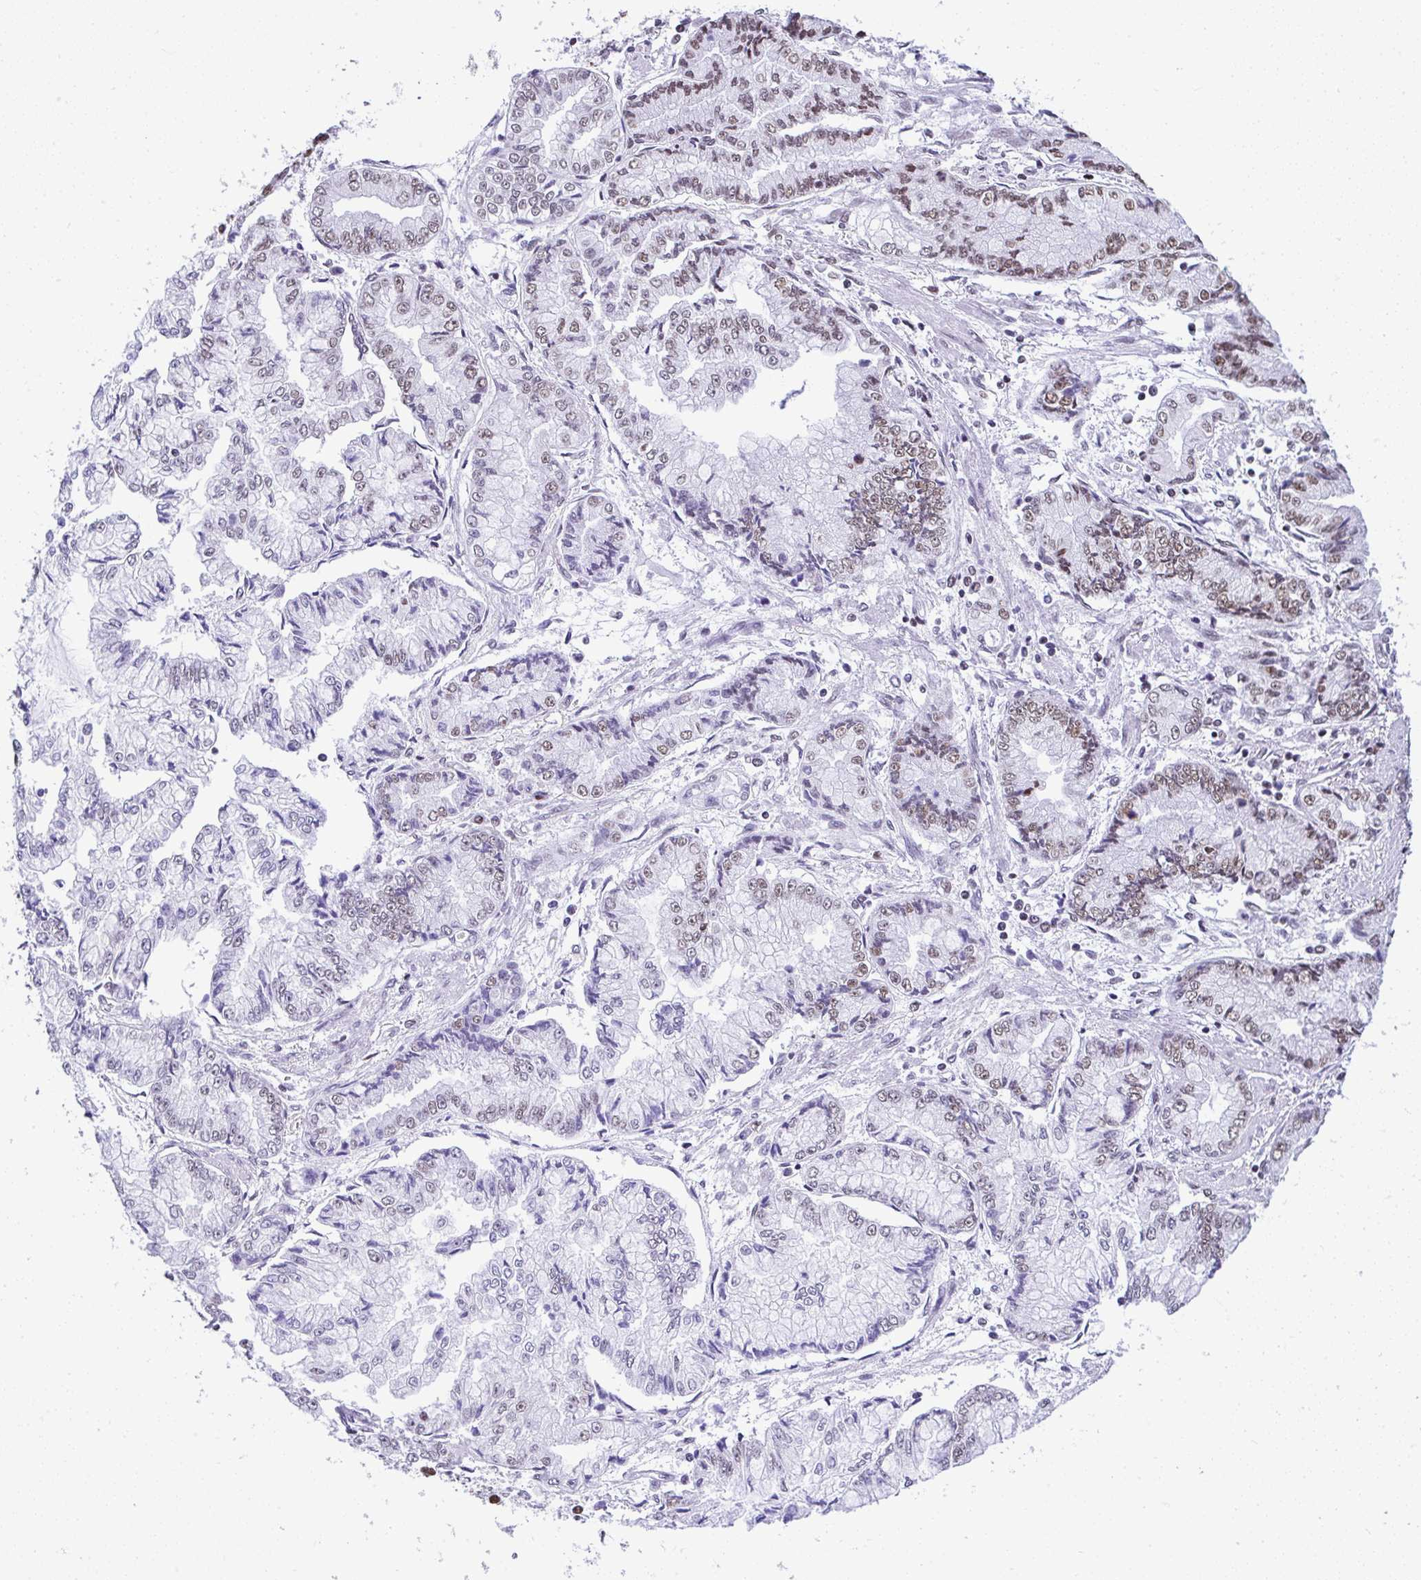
{"staining": {"intensity": "weak", "quantity": "25%-75%", "location": "nuclear"}, "tissue": "stomach cancer", "cell_type": "Tumor cells", "image_type": "cancer", "snomed": [{"axis": "morphology", "description": "Adenocarcinoma, NOS"}, {"axis": "topography", "description": "Stomach, upper"}], "caption": "Immunohistochemistry (IHC) image of adenocarcinoma (stomach) stained for a protein (brown), which demonstrates low levels of weak nuclear positivity in approximately 25%-75% of tumor cells.", "gene": "DDX52", "patient": {"sex": "female", "age": 74}}